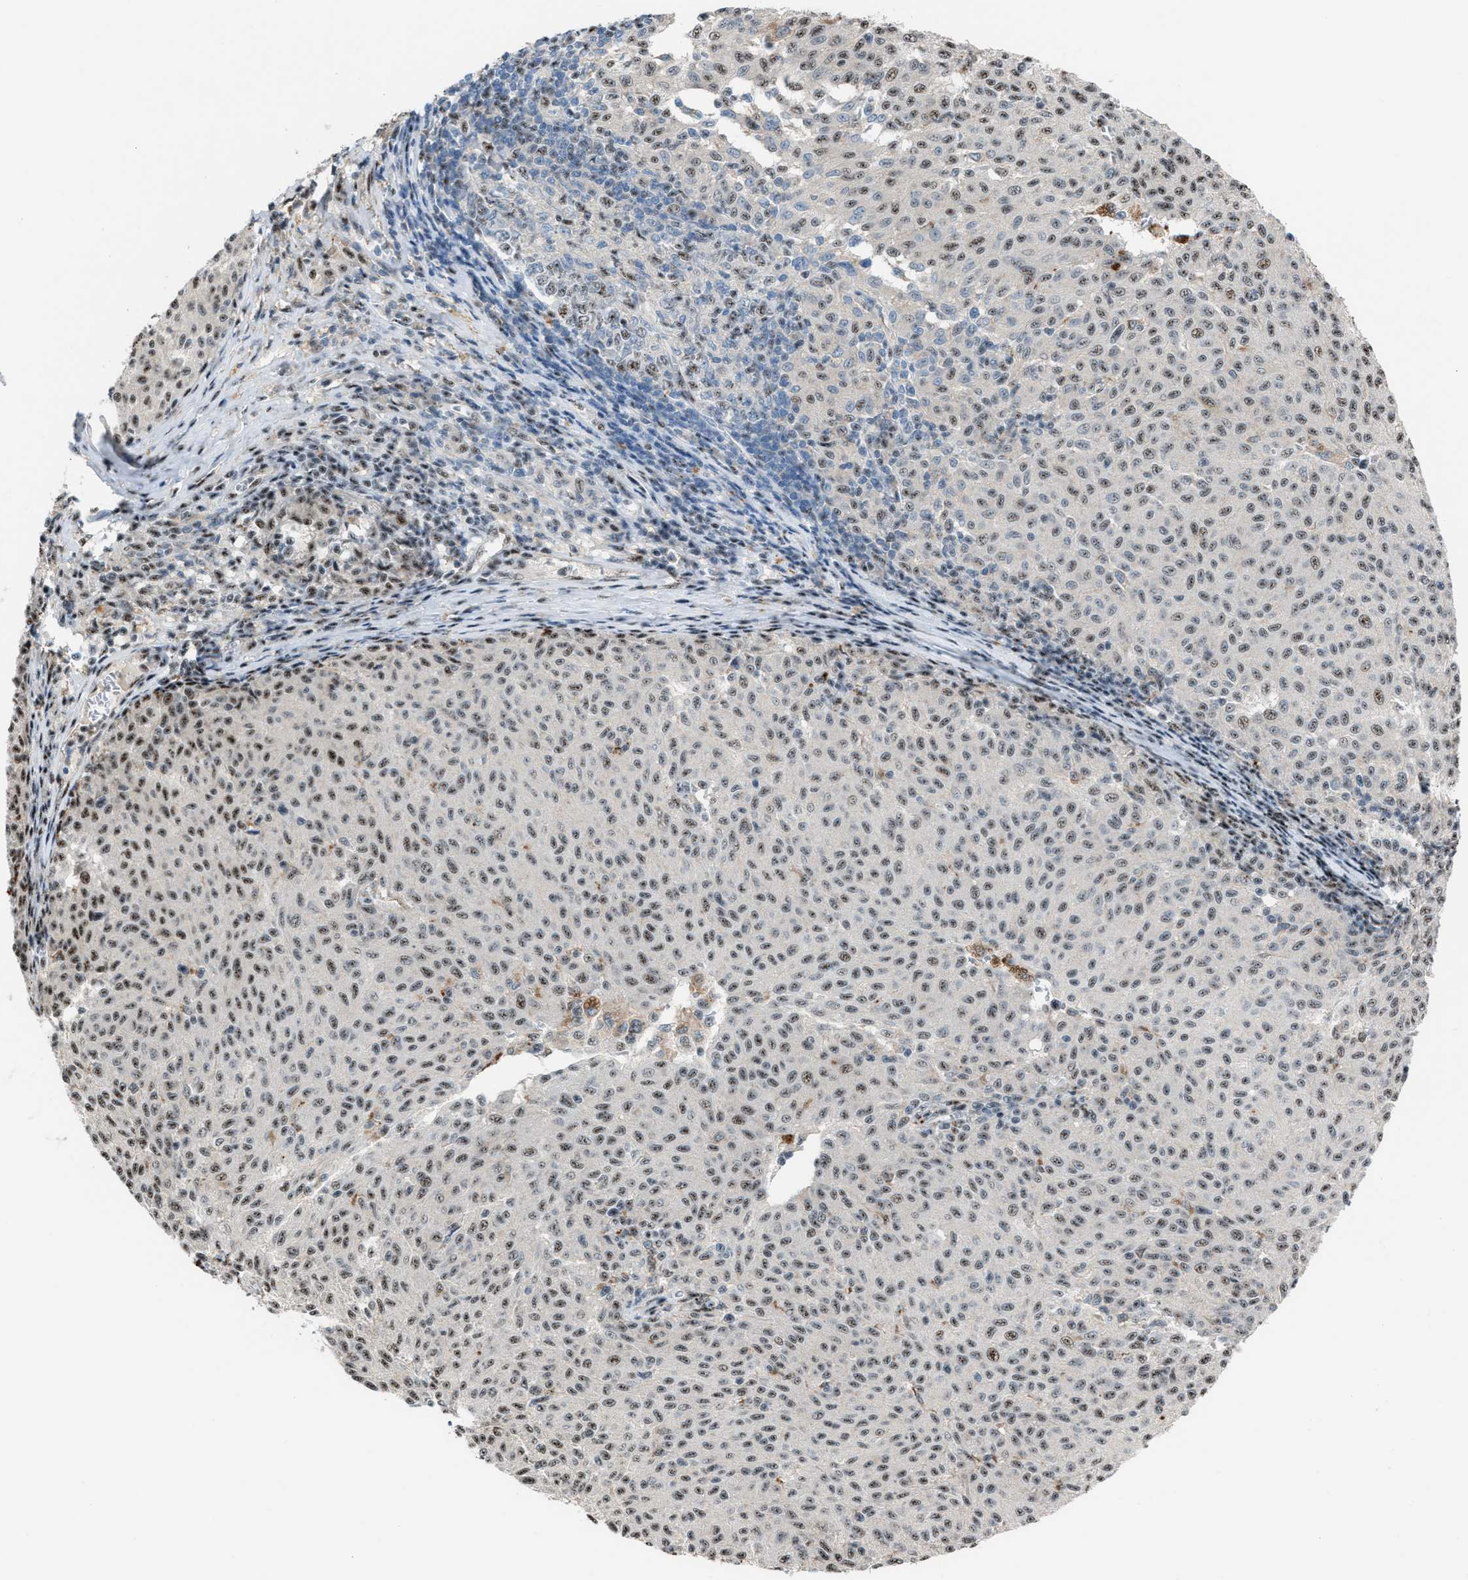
{"staining": {"intensity": "weak", "quantity": ">75%", "location": "nuclear"}, "tissue": "melanoma", "cell_type": "Tumor cells", "image_type": "cancer", "snomed": [{"axis": "morphology", "description": "Malignant melanoma, NOS"}, {"axis": "topography", "description": "Skin"}], "caption": "Weak nuclear staining for a protein is seen in approximately >75% of tumor cells of malignant melanoma using IHC.", "gene": "CENPP", "patient": {"sex": "female", "age": 72}}